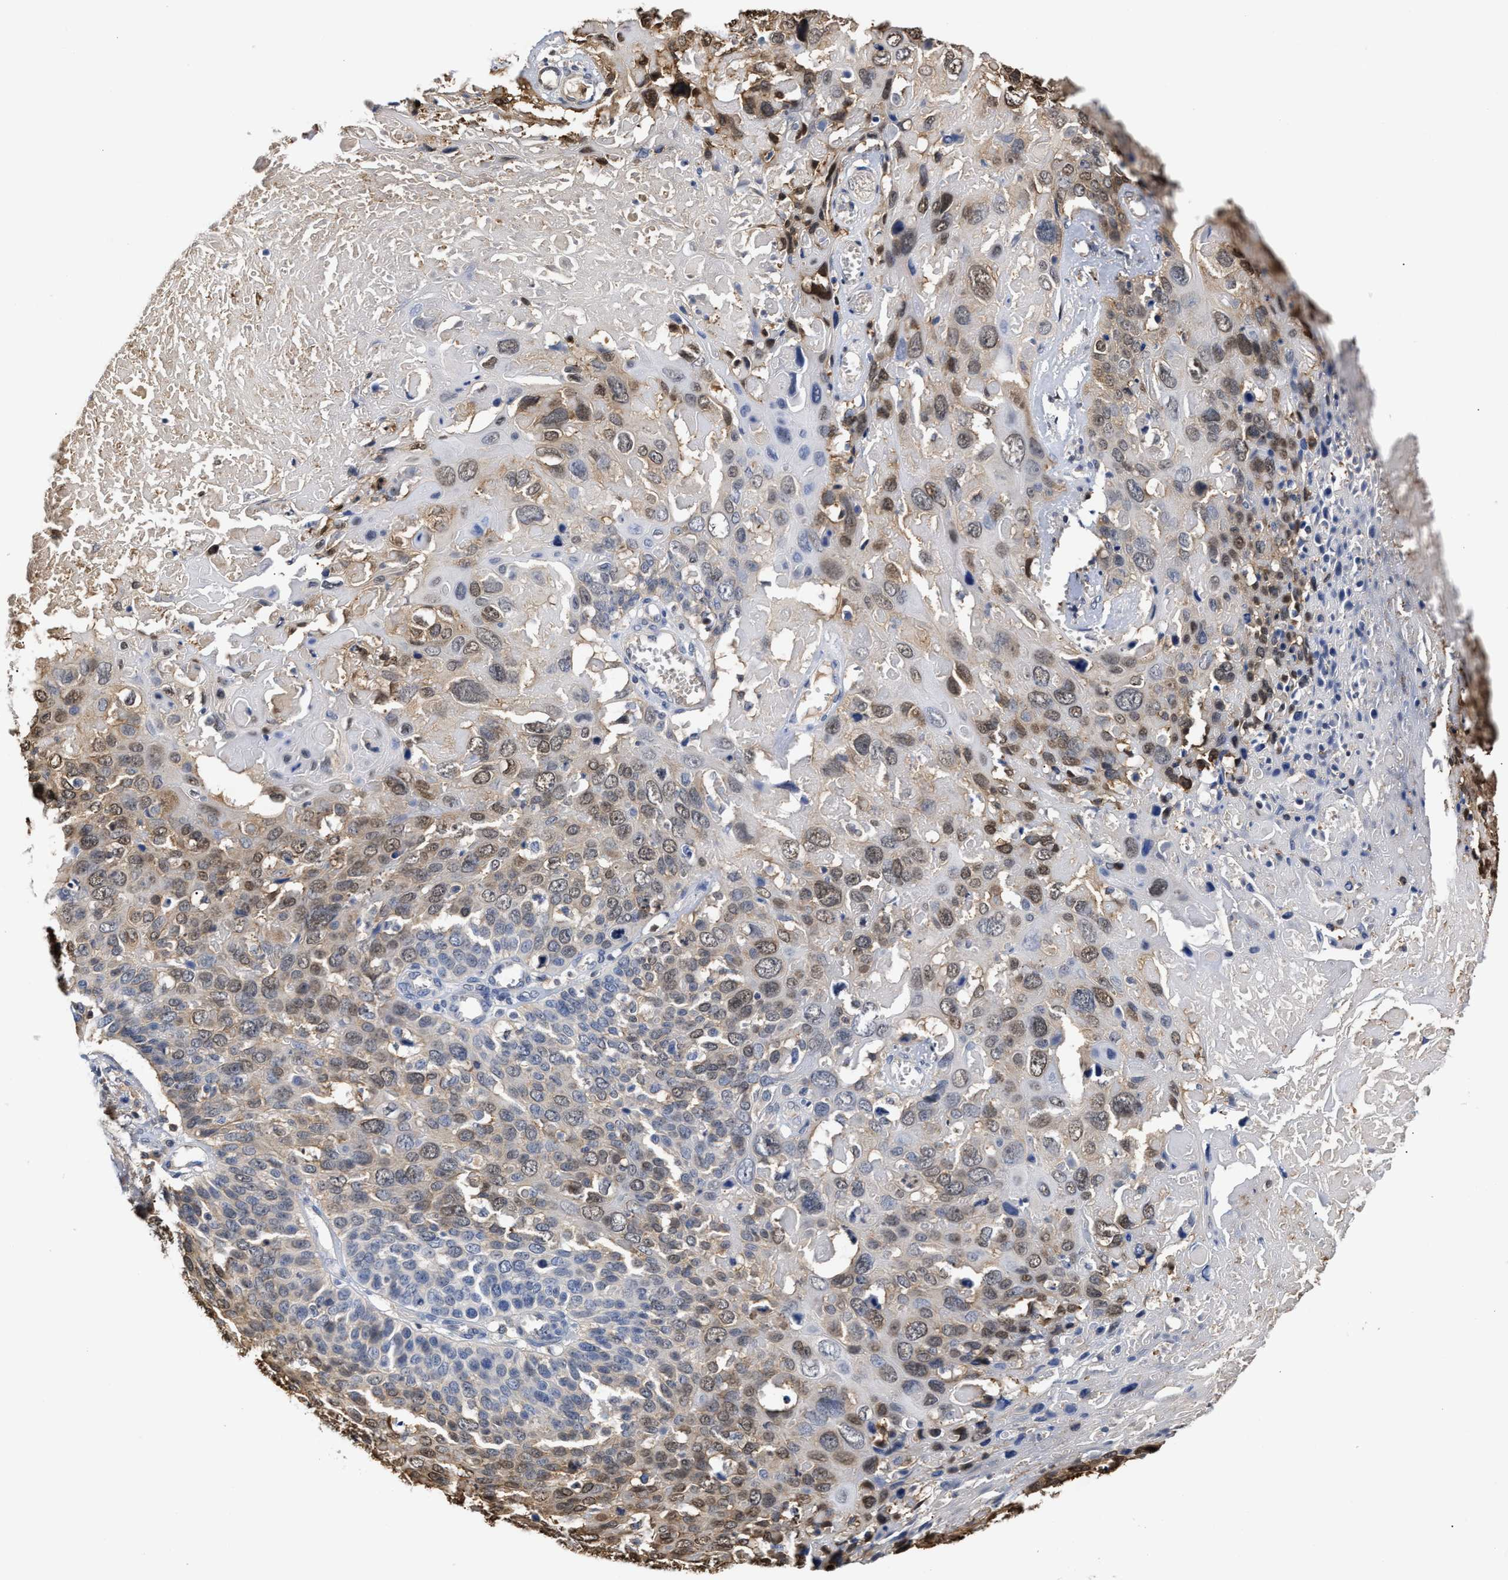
{"staining": {"intensity": "moderate", "quantity": "<25%", "location": "nuclear"}, "tissue": "cervical cancer", "cell_type": "Tumor cells", "image_type": "cancer", "snomed": [{"axis": "morphology", "description": "Squamous cell carcinoma, NOS"}, {"axis": "topography", "description": "Cervix"}], "caption": "Human cervical squamous cell carcinoma stained with a protein marker reveals moderate staining in tumor cells.", "gene": "KLHDC1", "patient": {"sex": "female", "age": 74}}